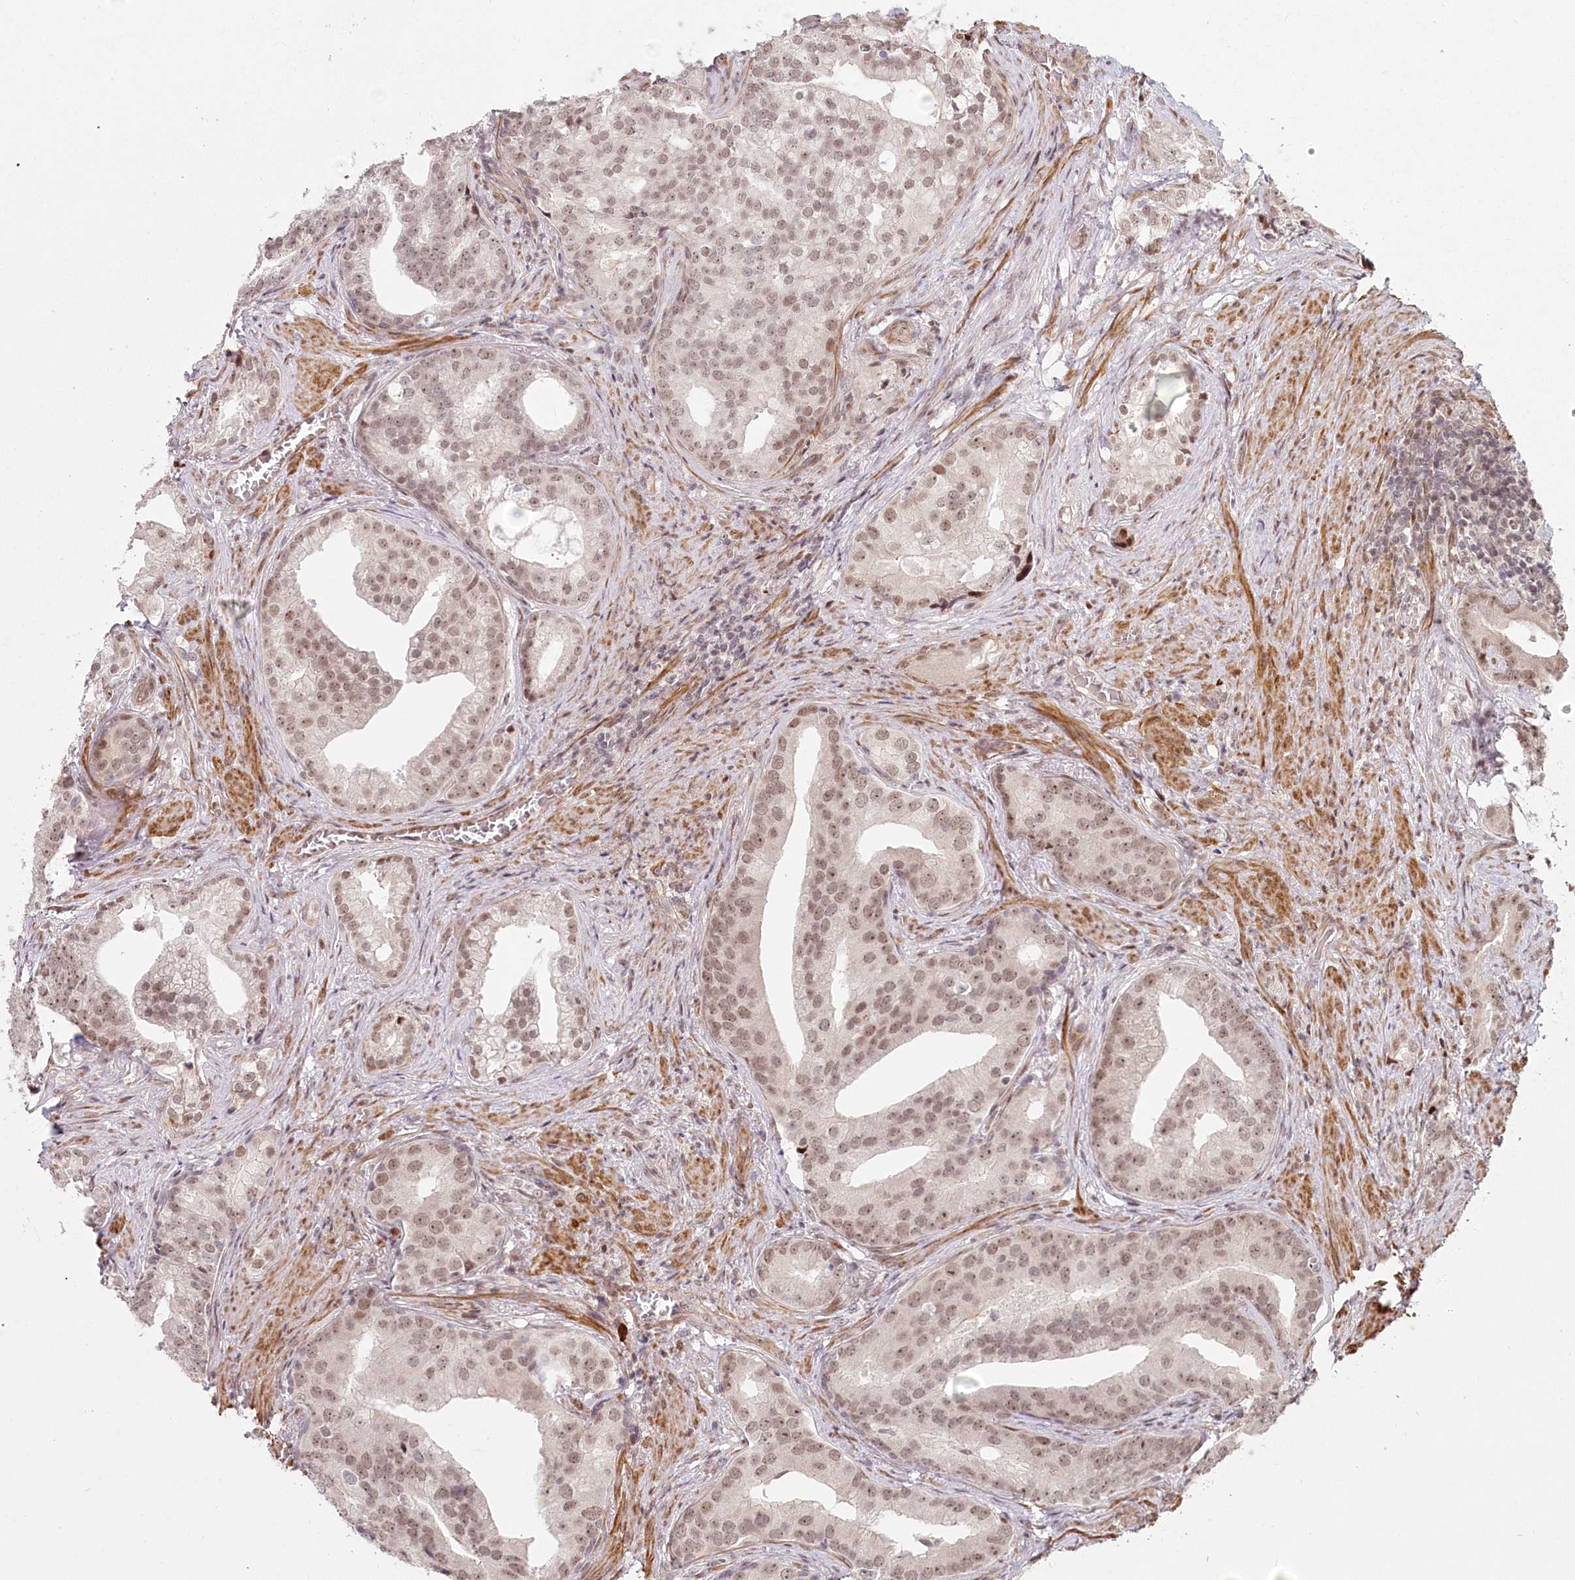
{"staining": {"intensity": "weak", "quantity": ">75%", "location": "nuclear"}, "tissue": "prostate cancer", "cell_type": "Tumor cells", "image_type": "cancer", "snomed": [{"axis": "morphology", "description": "Adenocarcinoma, Low grade"}, {"axis": "topography", "description": "Prostate"}], "caption": "A photomicrograph of human prostate cancer stained for a protein displays weak nuclear brown staining in tumor cells.", "gene": "FAM204A", "patient": {"sex": "male", "age": 71}}